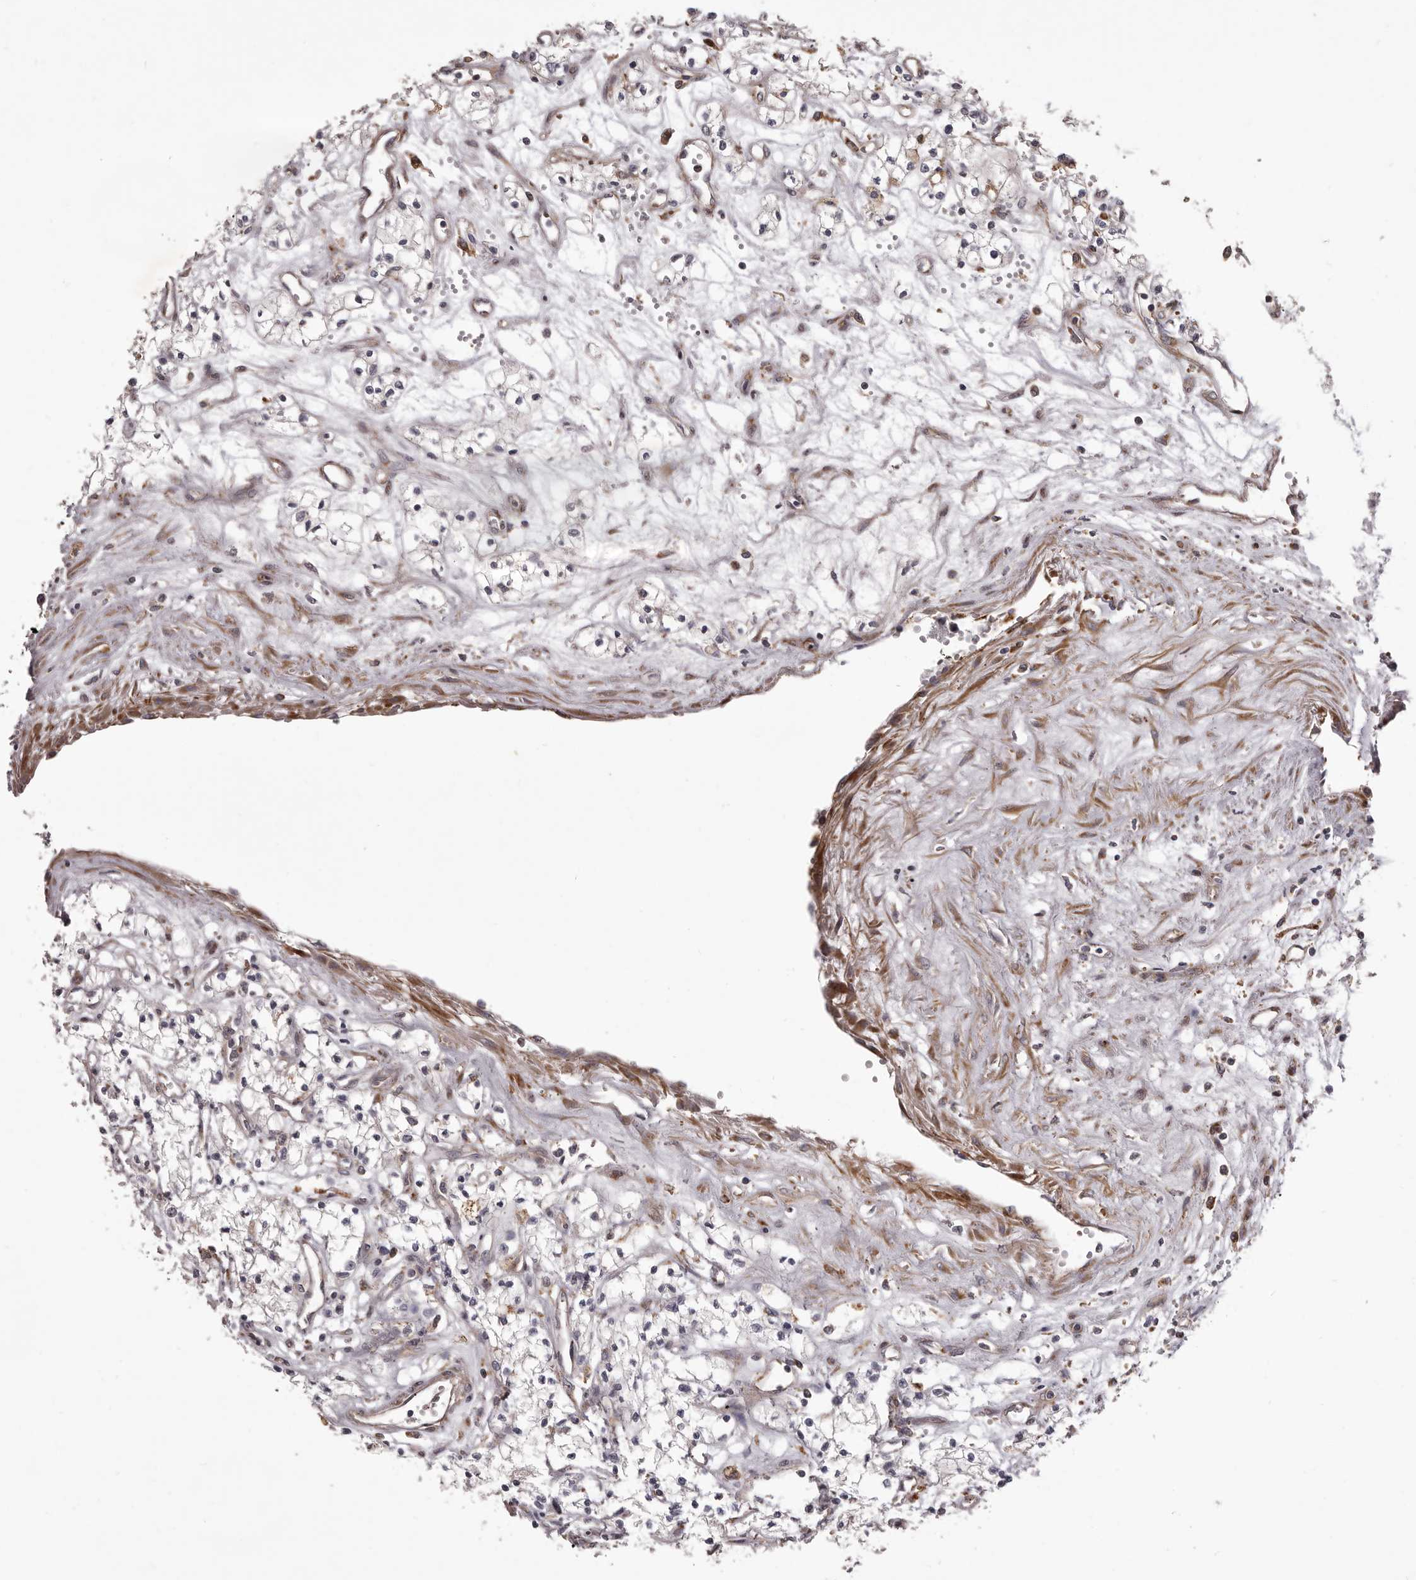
{"staining": {"intensity": "negative", "quantity": "none", "location": "none"}, "tissue": "renal cancer", "cell_type": "Tumor cells", "image_type": "cancer", "snomed": [{"axis": "morphology", "description": "Adenocarcinoma, NOS"}, {"axis": "topography", "description": "Kidney"}], "caption": "This is a image of immunohistochemistry (IHC) staining of renal cancer (adenocarcinoma), which shows no positivity in tumor cells.", "gene": "ALPK1", "patient": {"sex": "male", "age": 59}}